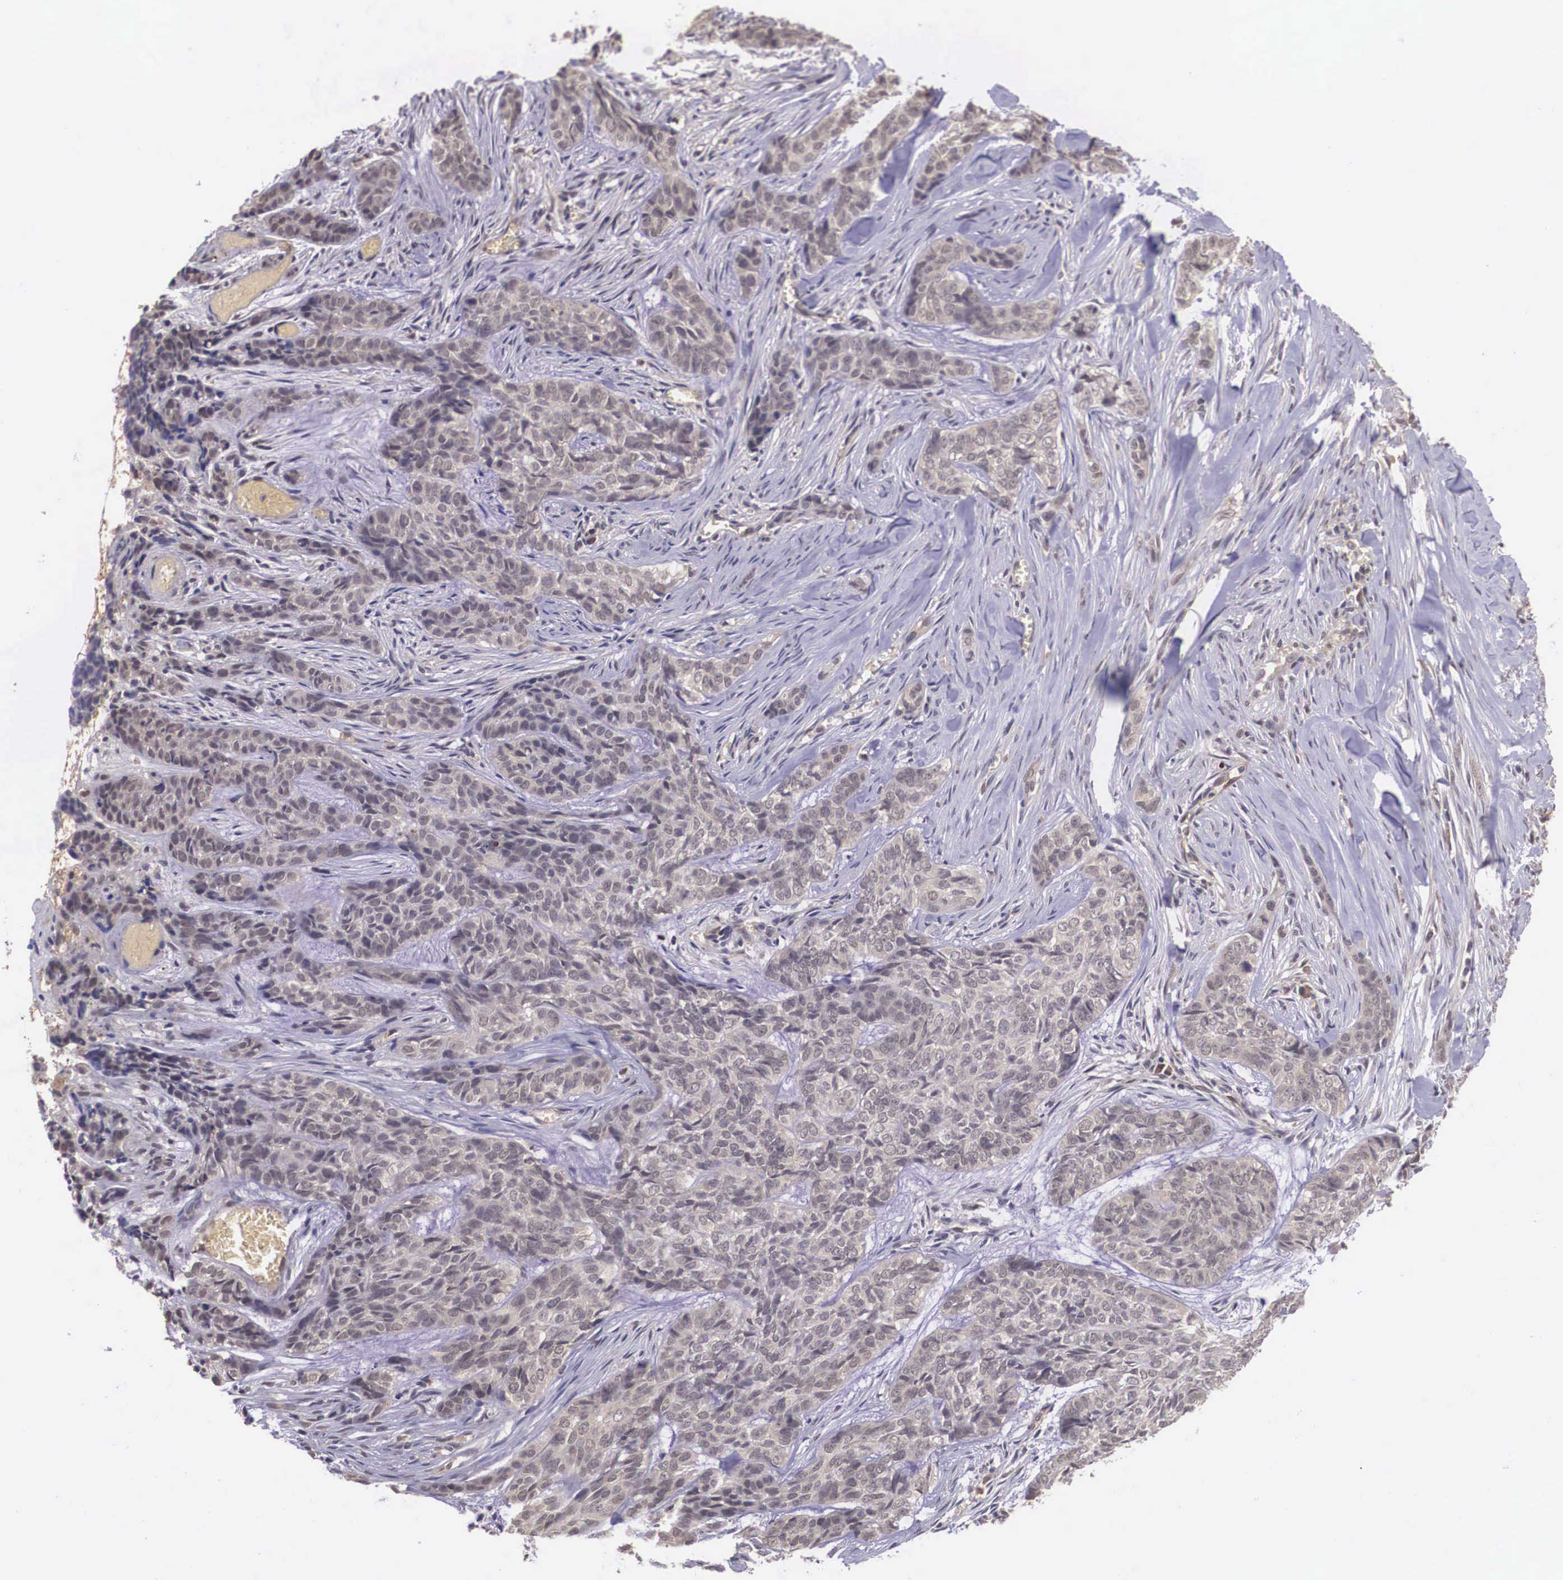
{"staining": {"intensity": "weak", "quantity": ">75%", "location": "cytoplasmic/membranous"}, "tissue": "skin cancer", "cell_type": "Tumor cells", "image_type": "cancer", "snomed": [{"axis": "morphology", "description": "Normal tissue, NOS"}, {"axis": "morphology", "description": "Basal cell carcinoma"}, {"axis": "topography", "description": "Skin"}], "caption": "Skin cancer was stained to show a protein in brown. There is low levels of weak cytoplasmic/membranous expression in about >75% of tumor cells.", "gene": "VASH1", "patient": {"sex": "female", "age": 65}}